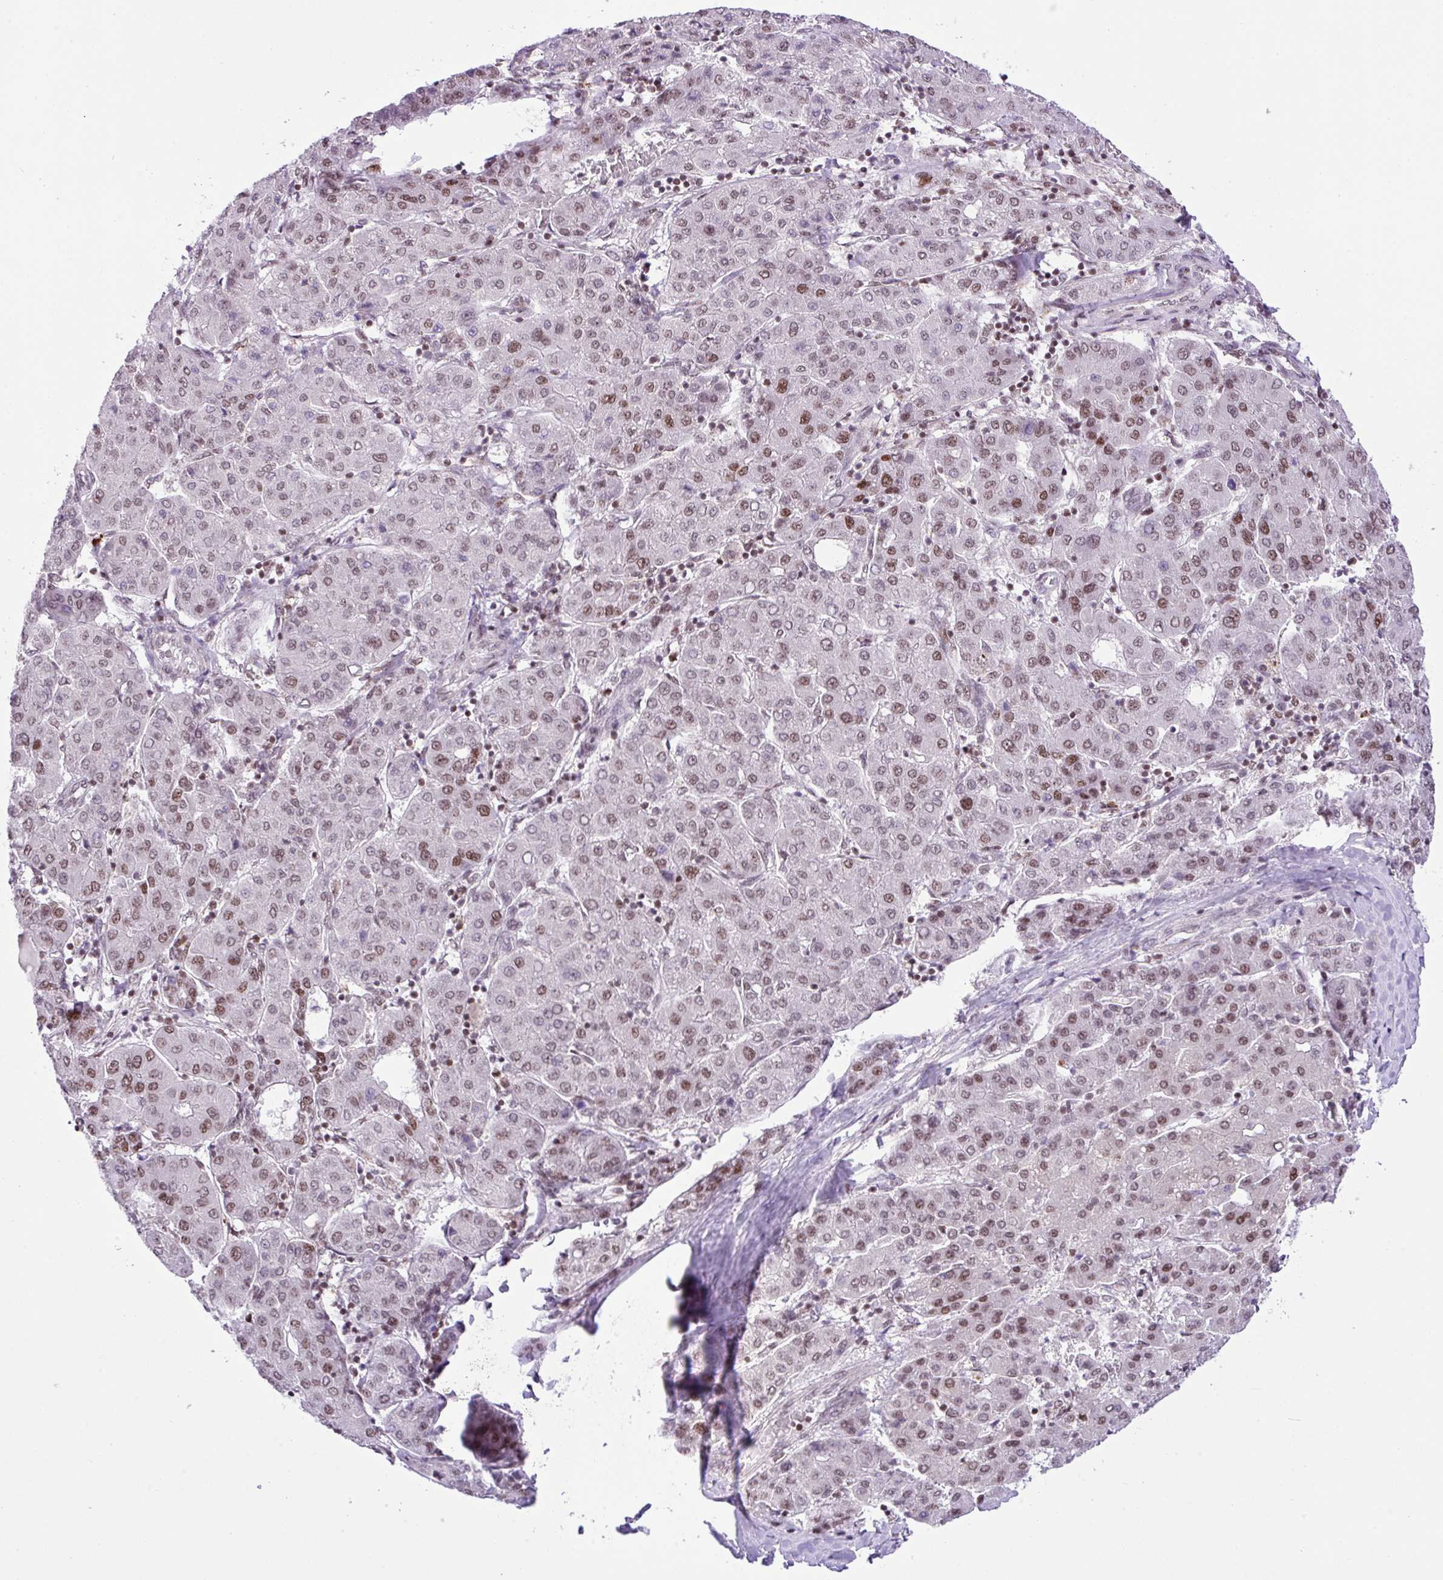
{"staining": {"intensity": "moderate", "quantity": "<25%", "location": "nuclear"}, "tissue": "liver cancer", "cell_type": "Tumor cells", "image_type": "cancer", "snomed": [{"axis": "morphology", "description": "Carcinoma, Hepatocellular, NOS"}, {"axis": "topography", "description": "Liver"}], "caption": "Protein expression by immunohistochemistry reveals moderate nuclear positivity in approximately <25% of tumor cells in hepatocellular carcinoma (liver). The staining was performed using DAB (3,3'-diaminobenzidine), with brown indicating positive protein expression. Nuclei are stained blue with hematoxylin.", "gene": "CCDC137", "patient": {"sex": "male", "age": 65}}